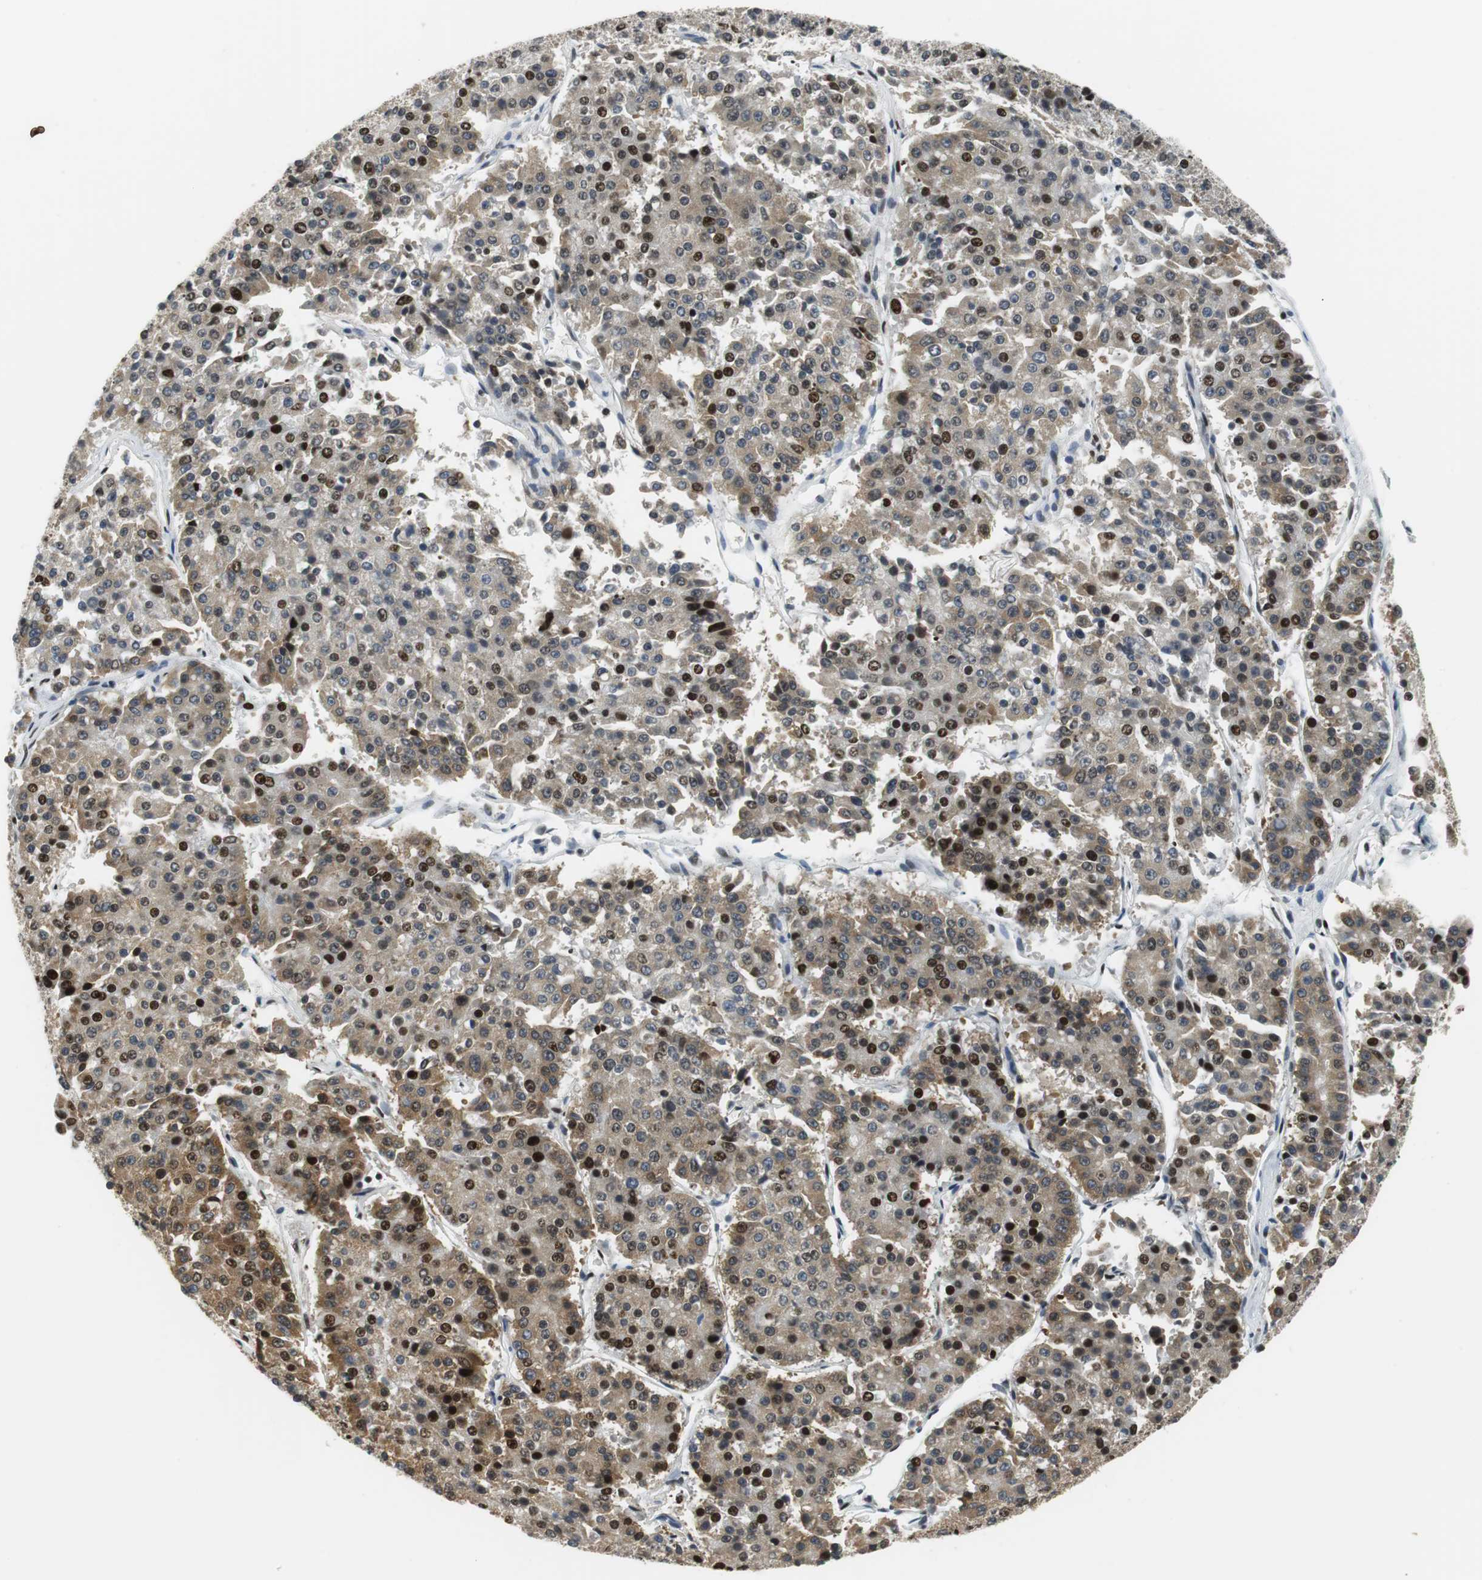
{"staining": {"intensity": "strong", "quantity": "25%-75%", "location": "cytoplasmic/membranous,nuclear"}, "tissue": "pancreatic cancer", "cell_type": "Tumor cells", "image_type": "cancer", "snomed": [{"axis": "morphology", "description": "Adenocarcinoma, NOS"}, {"axis": "topography", "description": "Pancreas"}], "caption": "Immunohistochemistry of human adenocarcinoma (pancreatic) reveals high levels of strong cytoplasmic/membranous and nuclear expression in about 25%-75% of tumor cells.", "gene": "PRKDC", "patient": {"sex": "male", "age": 50}}